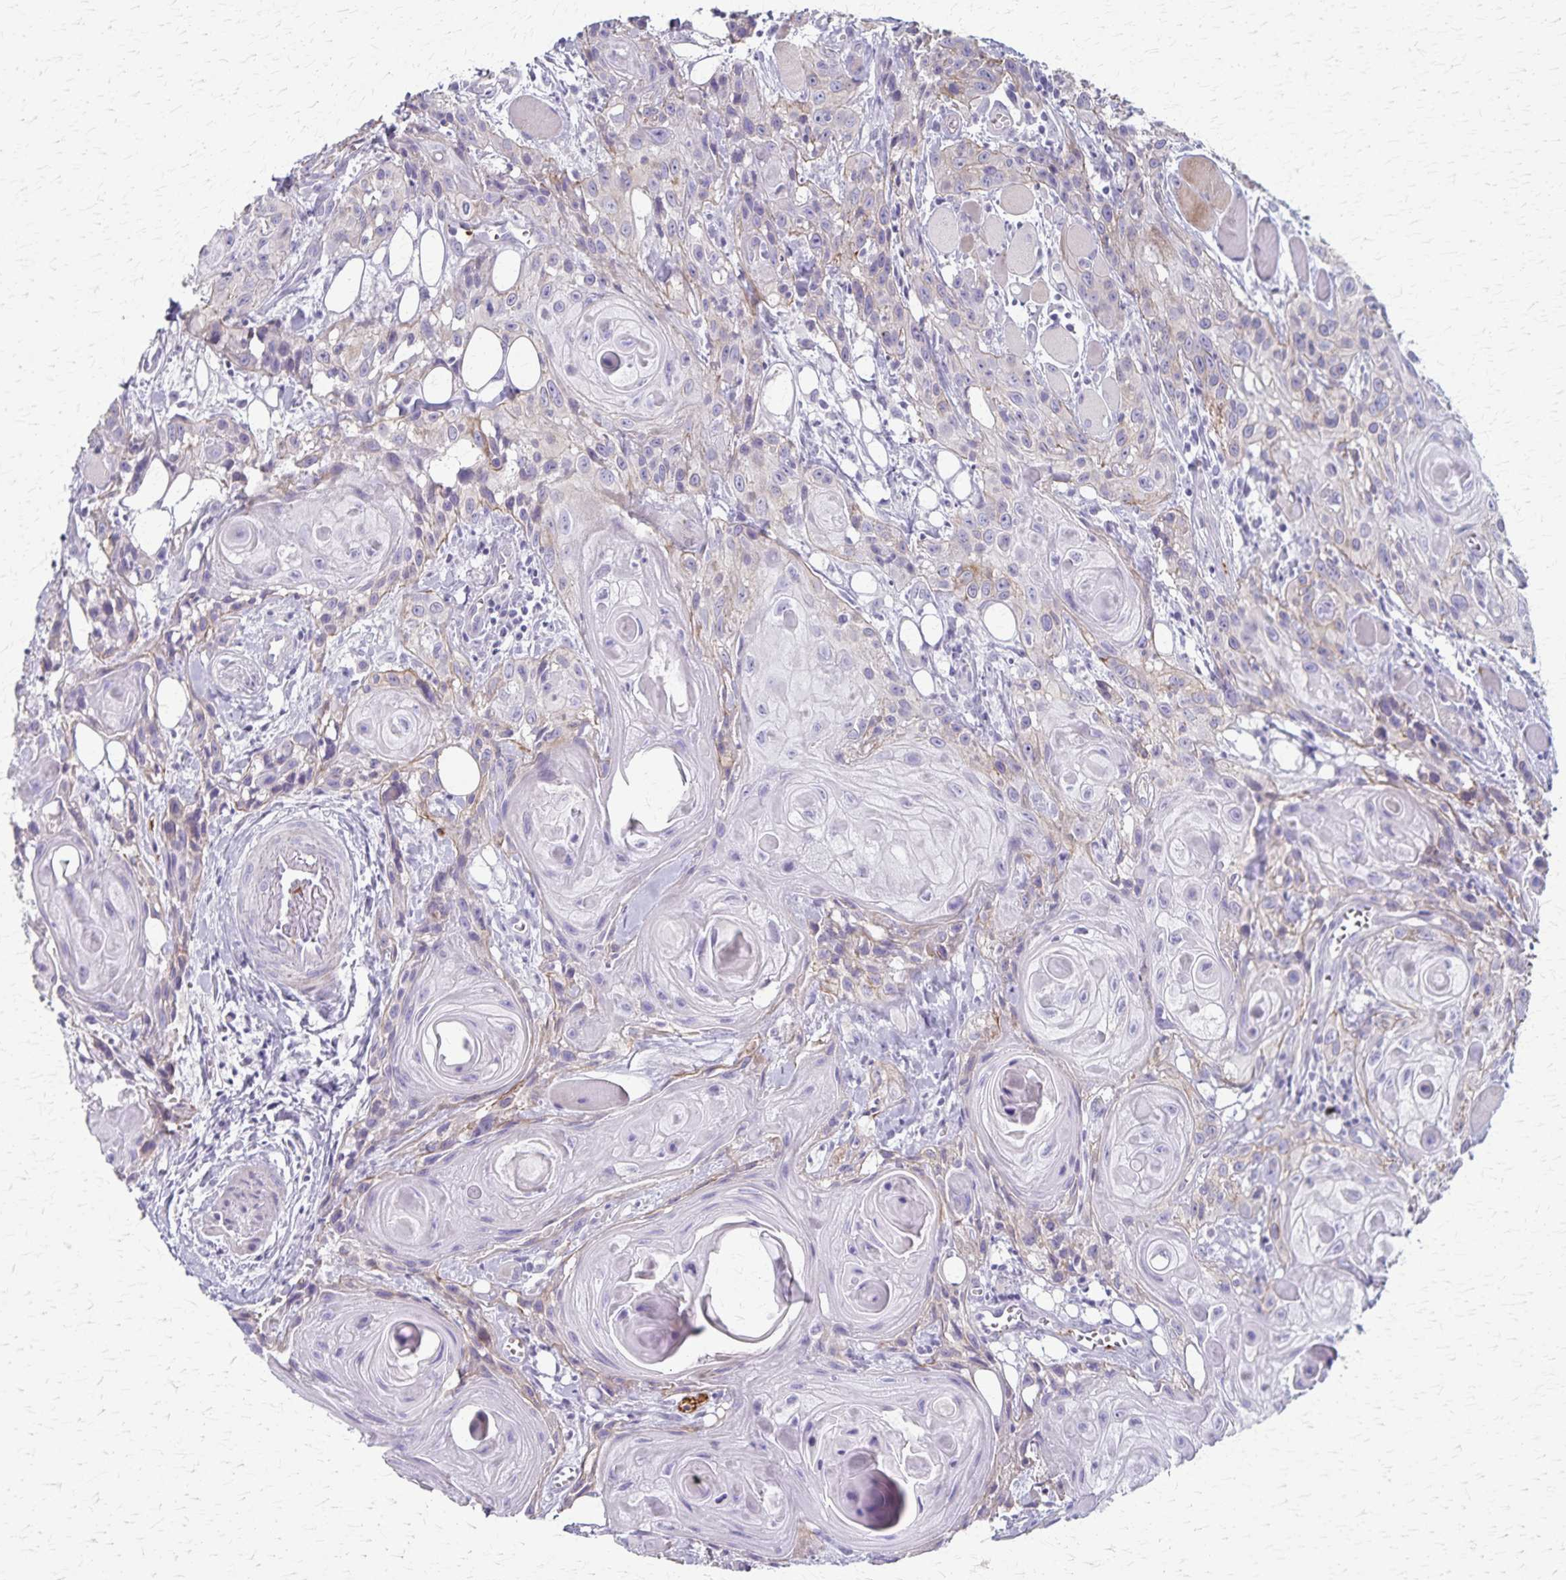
{"staining": {"intensity": "negative", "quantity": "none", "location": "none"}, "tissue": "head and neck cancer", "cell_type": "Tumor cells", "image_type": "cancer", "snomed": [{"axis": "morphology", "description": "Squamous cell carcinoma, NOS"}, {"axis": "topography", "description": "Oral tissue"}, {"axis": "topography", "description": "Head-Neck"}], "caption": "There is no significant expression in tumor cells of head and neck cancer. Brightfield microscopy of immunohistochemistry (IHC) stained with DAB (3,3'-diaminobenzidine) (brown) and hematoxylin (blue), captured at high magnification.", "gene": "RASL10B", "patient": {"sex": "male", "age": 58}}